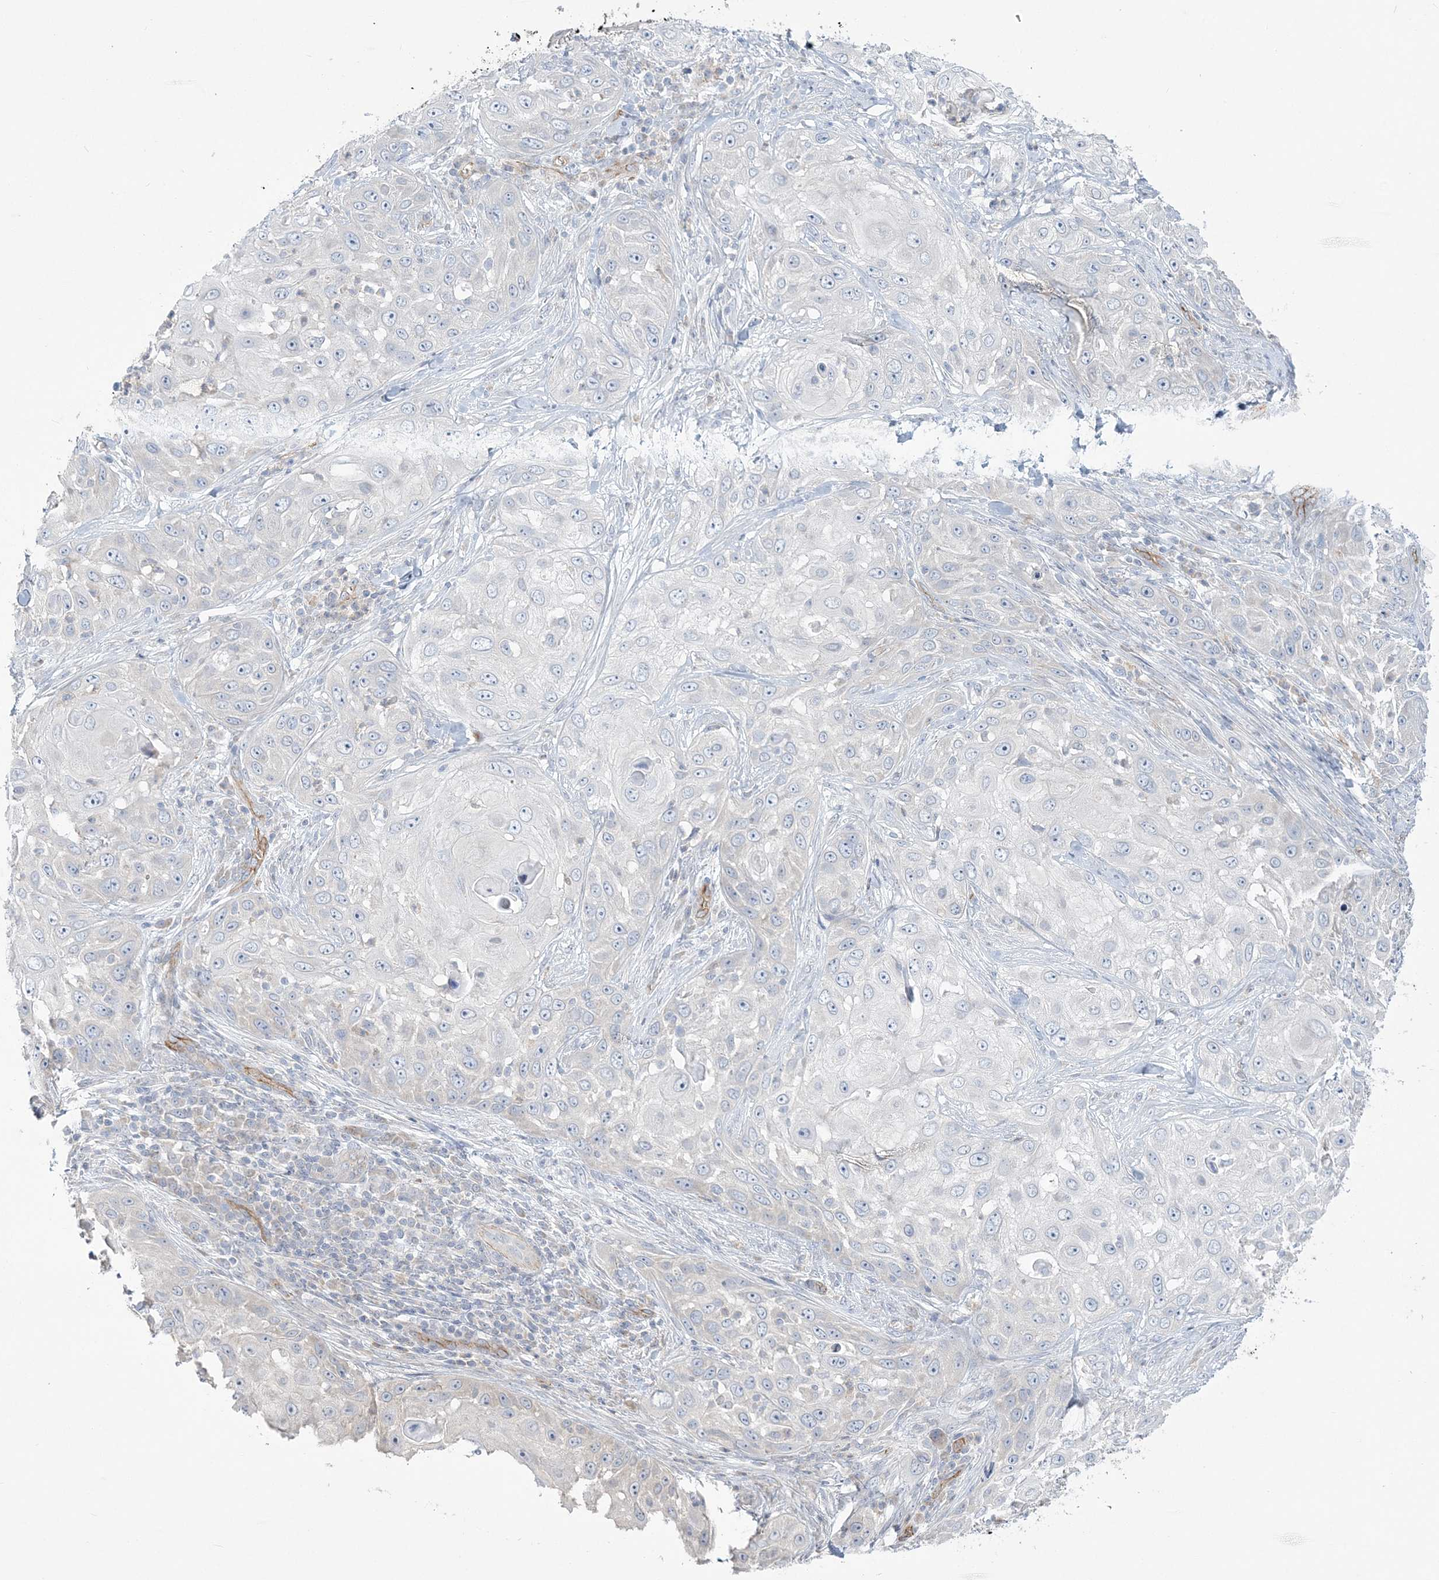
{"staining": {"intensity": "negative", "quantity": "none", "location": "none"}, "tissue": "skin cancer", "cell_type": "Tumor cells", "image_type": "cancer", "snomed": [{"axis": "morphology", "description": "Squamous cell carcinoma, NOS"}, {"axis": "topography", "description": "Skin"}], "caption": "Immunohistochemistry (IHC) histopathology image of neoplastic tissue: skin cancer (squamous cell carcinoma) stained with DAB (3,3'-diaminobenzidine) demonstrates no significant protein expression in tumor cells.", "gene": "FARSB", "patient": {"sex": "female", "age": 44}}